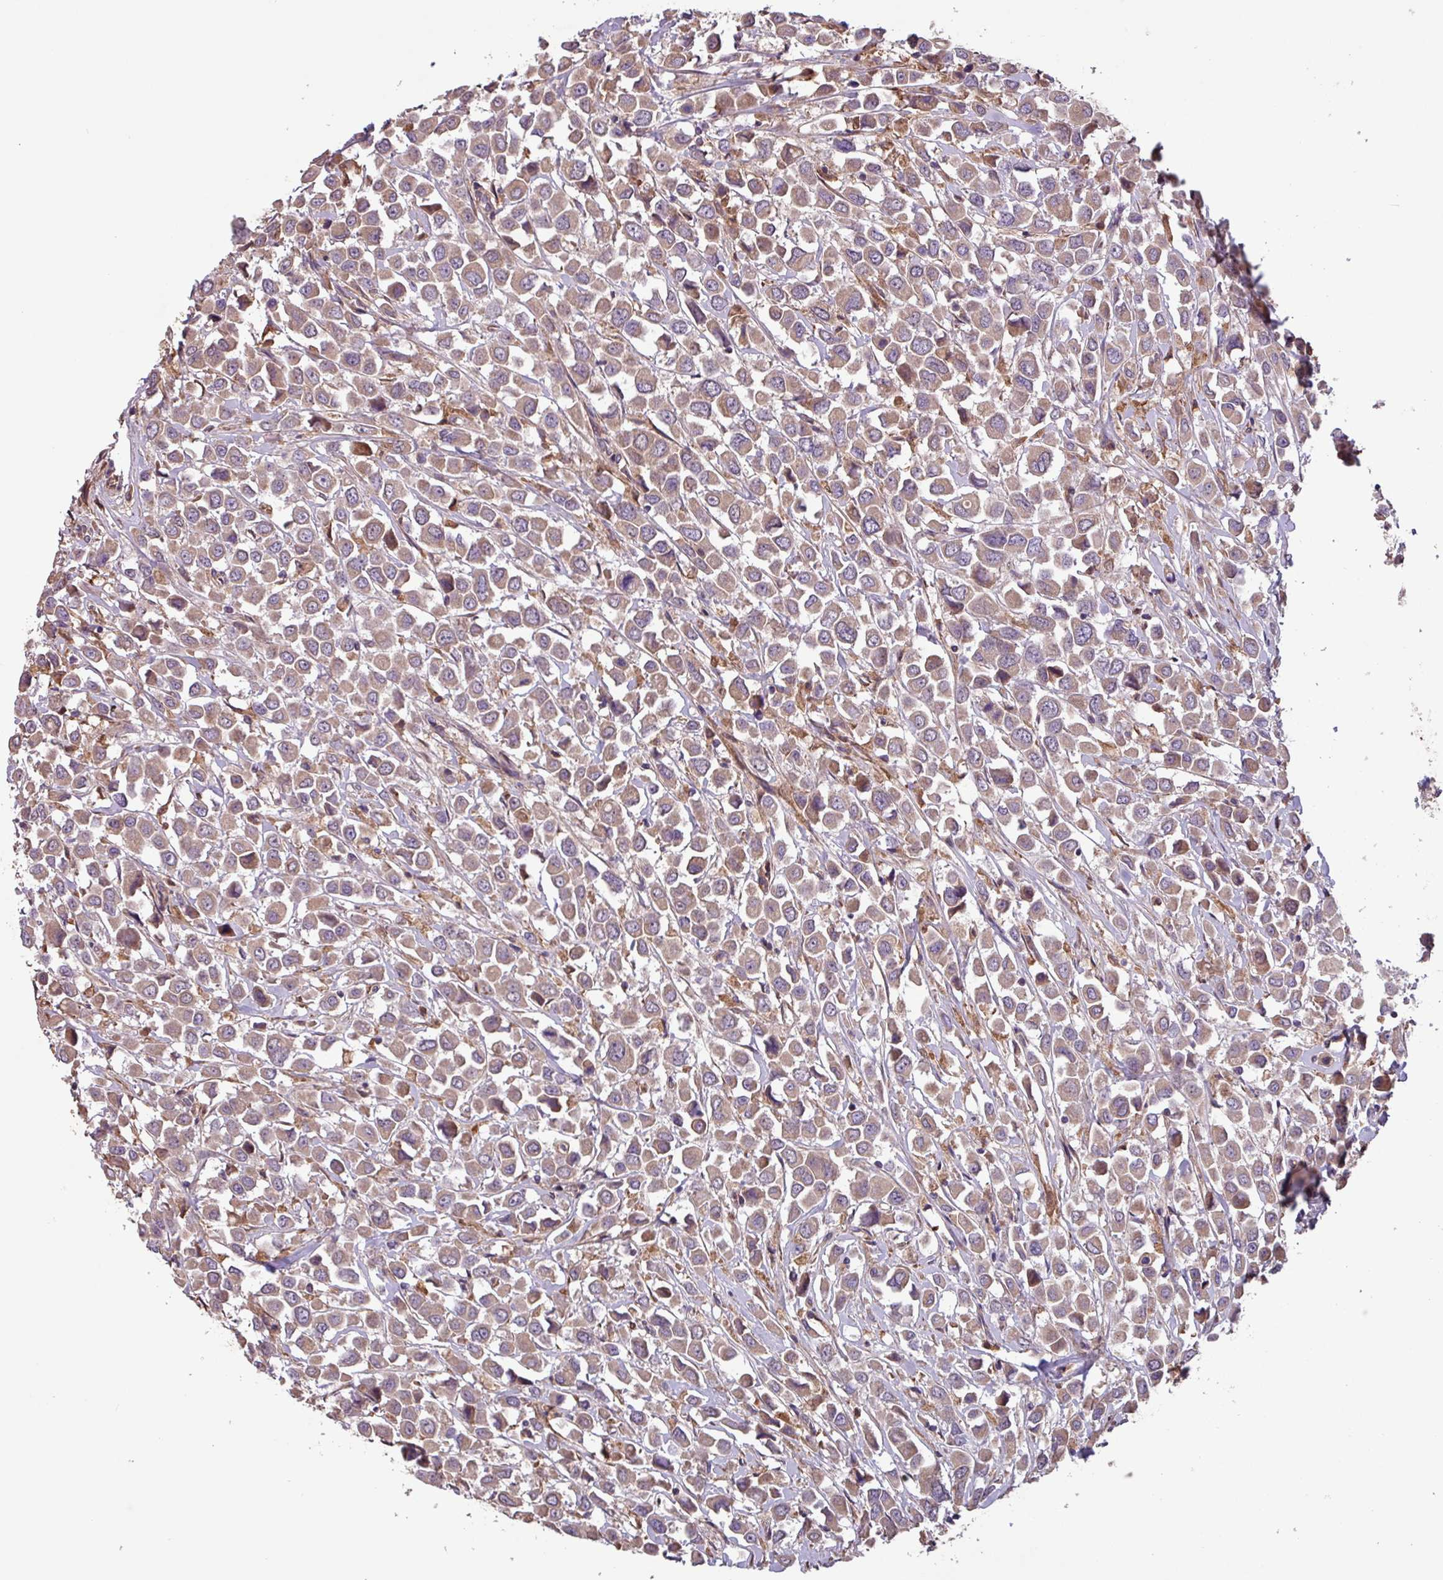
{"staining": {"intensity": "moderate", "quantity": ">75%", "location": "cytoplasmic/membranous"}, "tissue": "breast cancer", "cell_type": "Tumor cells", "image_type": "cancer", "snomed": [{"axis": "morphology", "description": "Duct carcinoma"}, {"axis": "topography", "description": "Breast"}], "caption": "Tumor cells display medium levels of moderate cytoplasmic/membranous staining in about >75% of cells in breast intraductal carcinoma. (Stains: DAB (3,3'-diaminobenzidine) in brown, nuclei in blue, Microscopy: brightfield microscopy at high magnification).", "gene": "PTPRQ", "patient": {"sex": "female", "age": 61}}